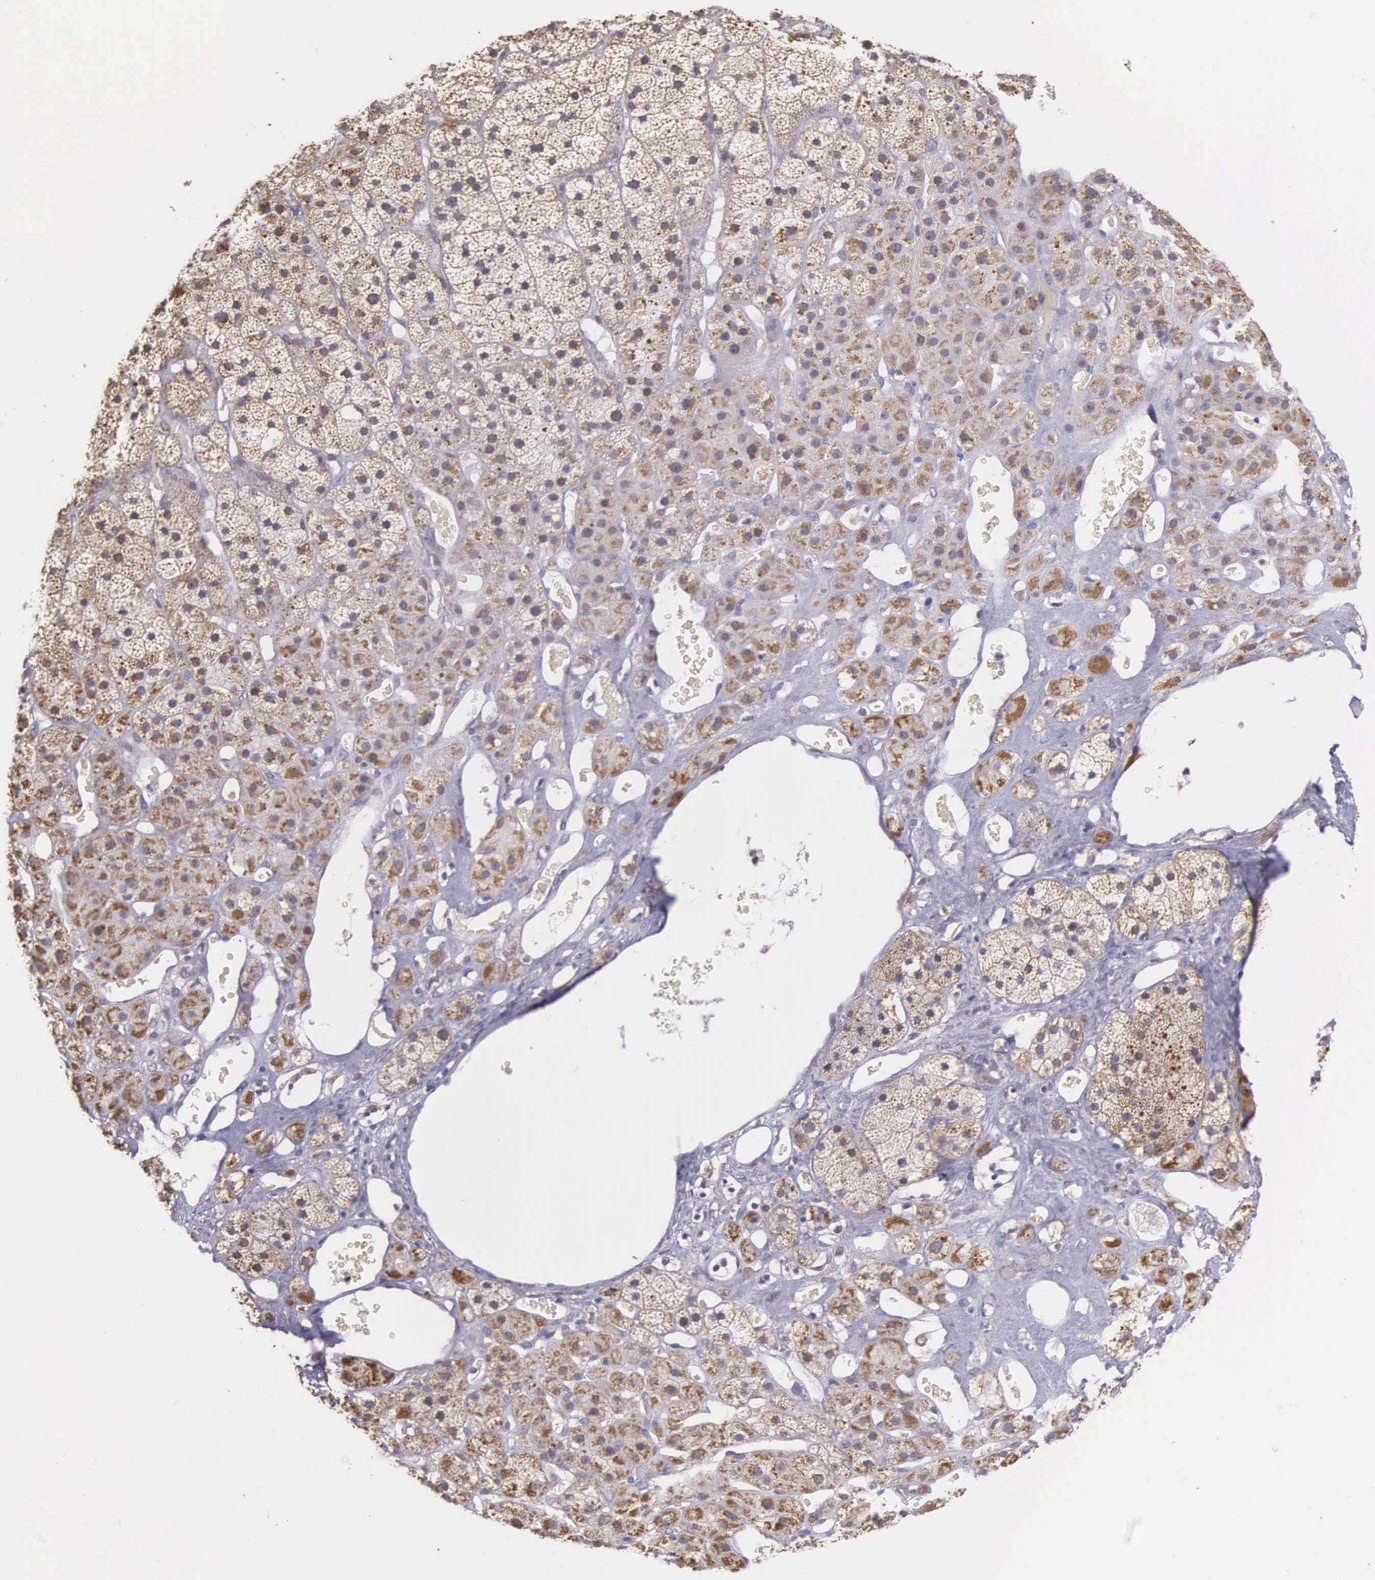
{"staining": {"intensity": "moderate", "quantity": "25%-75%", "location": "cytoplasmic/membranous"}, "tissue": "adrenal gland", "cell_type": "Glandular cells", "image_type": "normal", "snomed": [{"axis": "morphology", "description": "Normal tissue, NOS"}, {"axis": "topography", "description": "Adrenal gland"}], "caption": "Protein expression analysis of benign adrenal gland reveals moderate cytoplasmic/membranous positivity in about 25%-75% of glandular cells. The staining was performed using DAB, with brown indicating positive protein expression. Nuclei are stained blue with hematoxylin.", "gene": "SLC25A21", "patient": {"sex": "male", "age": 57}}